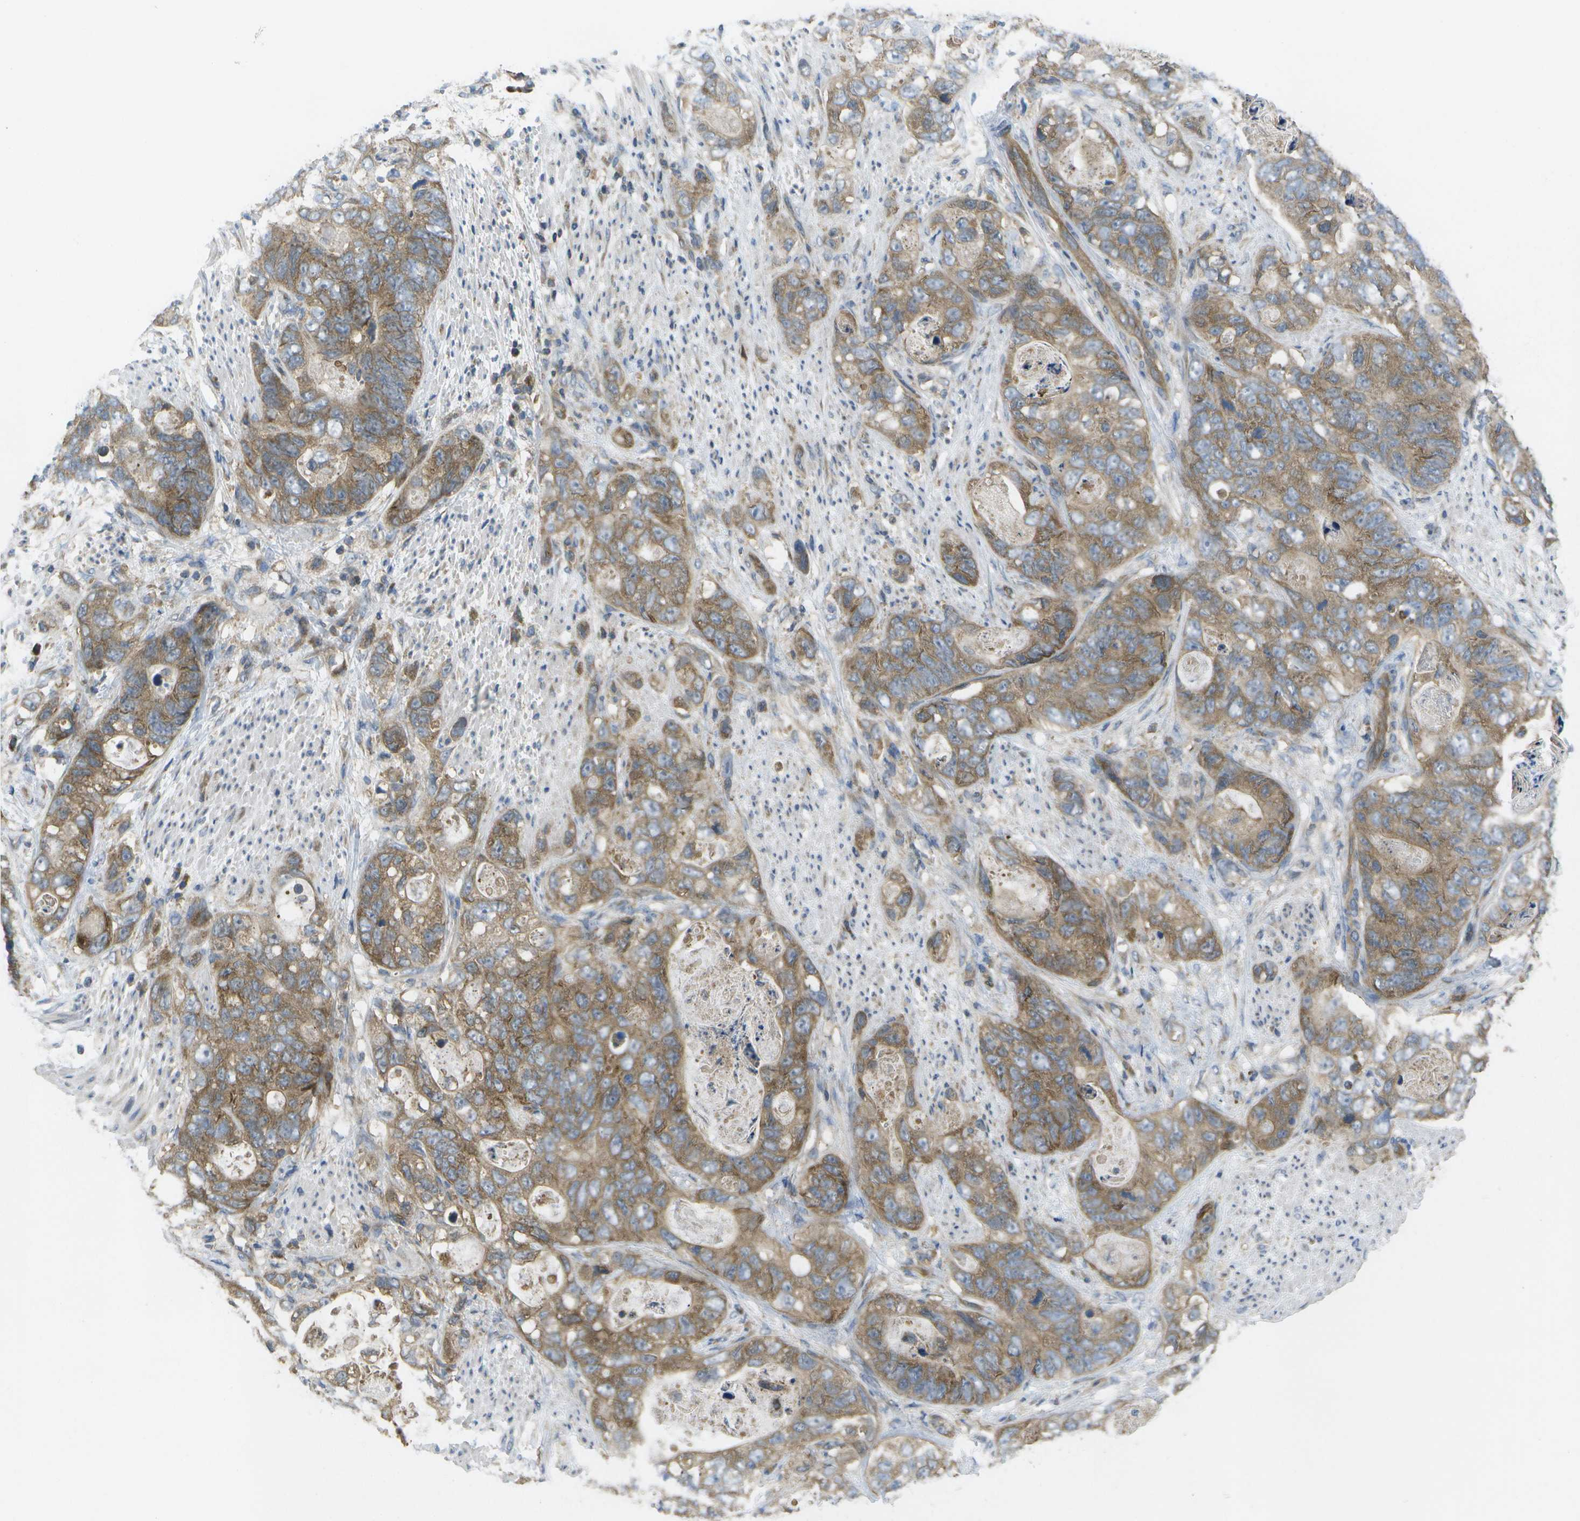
{"staining": {"intensity": "moderate", "quantity": ">75%", "location": "cytoplasmic/membranous"}, "tissue": "stomach cancer", "cell_type": "Tumor cells", "image_type": "cancer", "snomed": [{"axis": "morphology", "description": "Adenocarcinoma, NOS"}, {"axis": "topography", "description": "Stomach"}], "caption": "Immunohistochemical staining of human stomach adenocarcinoma displays medium levels of moderate cytoplasmic/membranous positivity in approximately >75% of tumor cells.", "gene": "DPM3", "patient": {"sex": "female", "age": 89}}